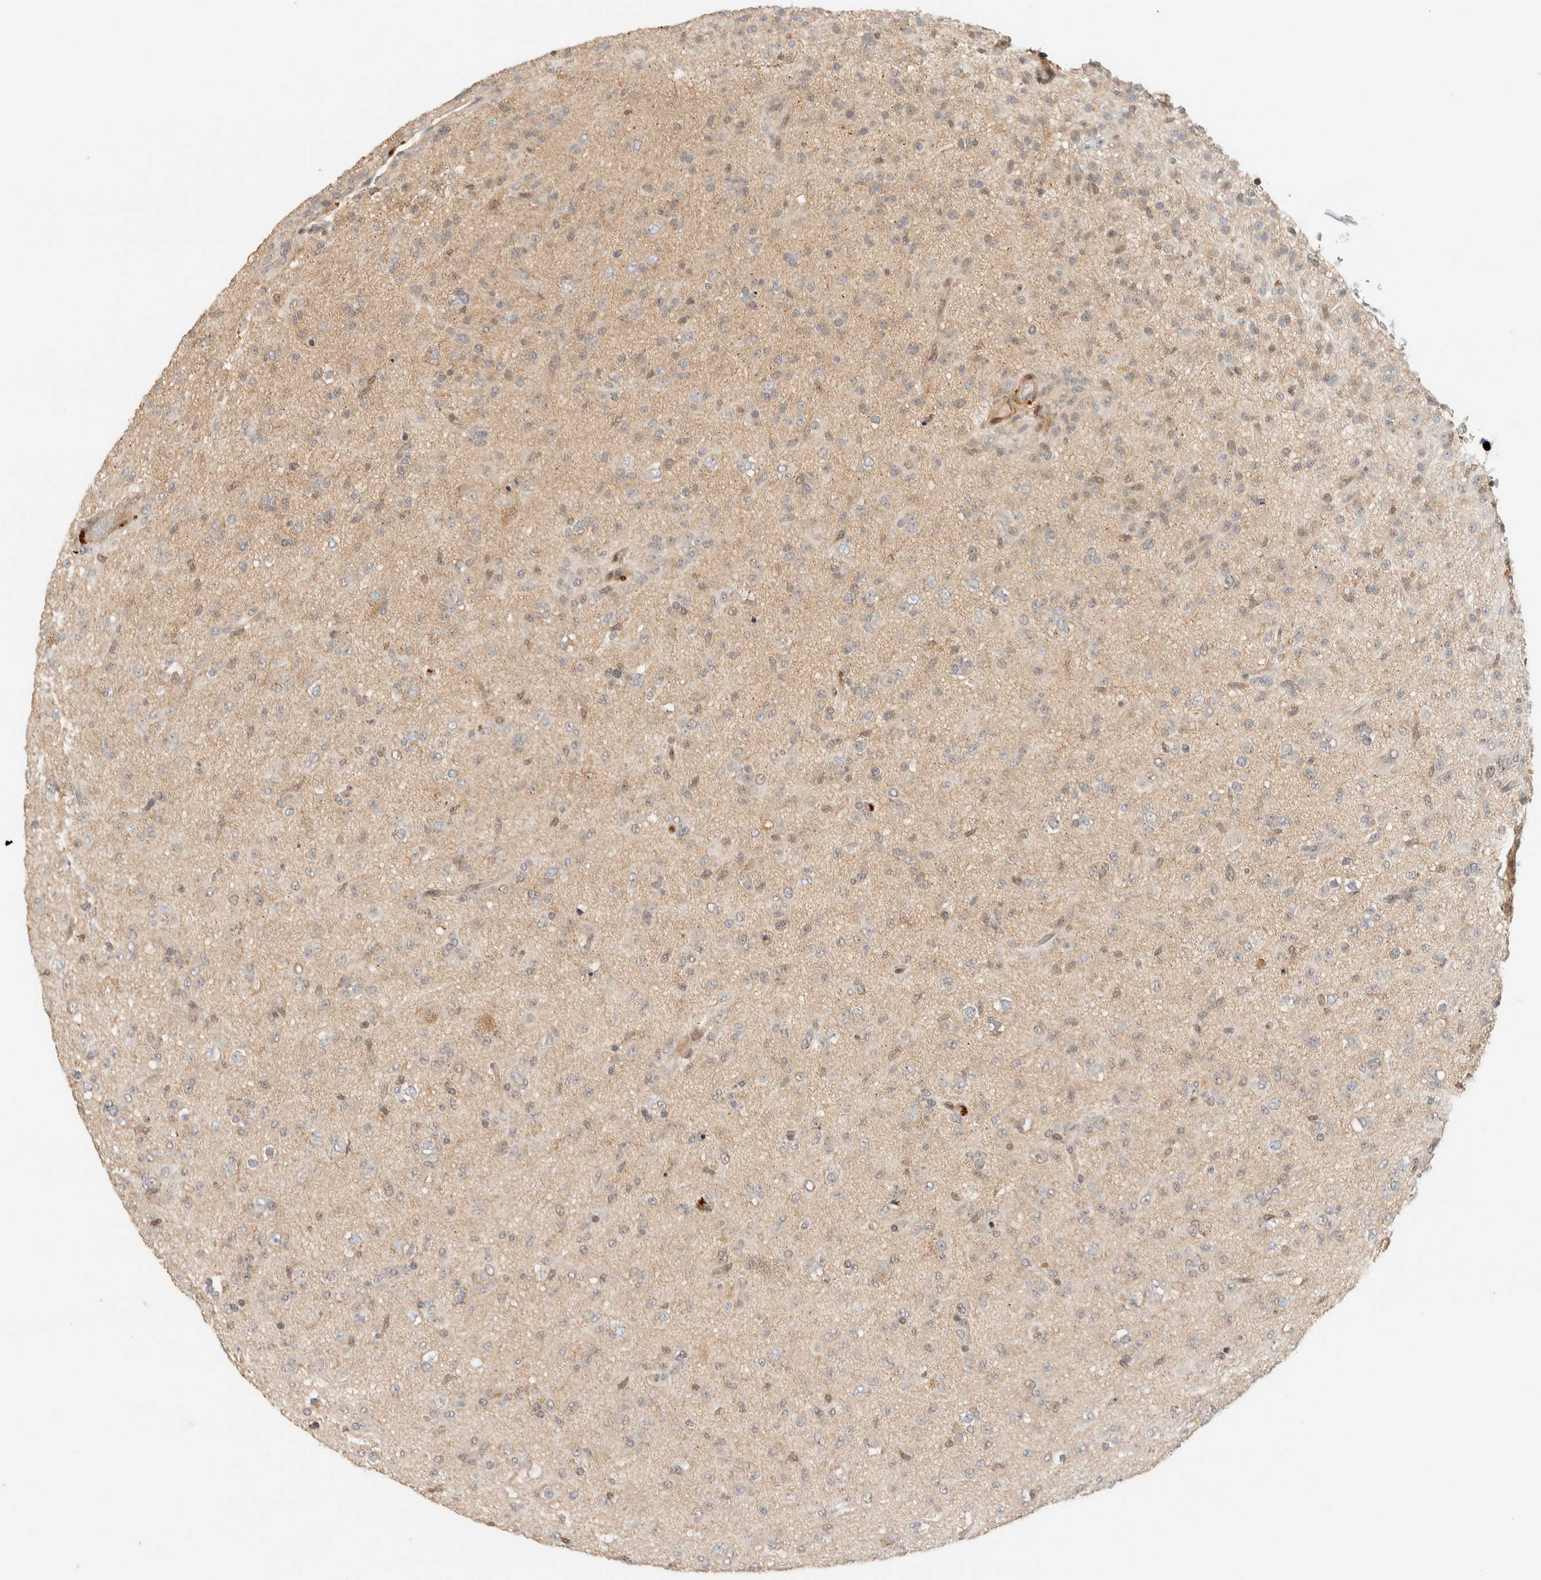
{"staining": {"intensity": "negative", "quantity": "none", "location": "none"}, "tissue": "glioma", "cell_type": "Tumor cells", "image_type": "cancer", "snomed": [{"axis": "morphology", "description": "Glioma, malignant, Low grade"}, {"axis": "topography", "description": "Brain"}], "caption": "A high-resolution photomicrograph shows immunohistochemistry staining of malignant glioma (low-grade), which exhibits no significant staining in tumor cells. (IHC, brightfield microscopy, high magnification).", "gene": "ARFGEF1", "patient": {"sex": "male", "age": 65}}